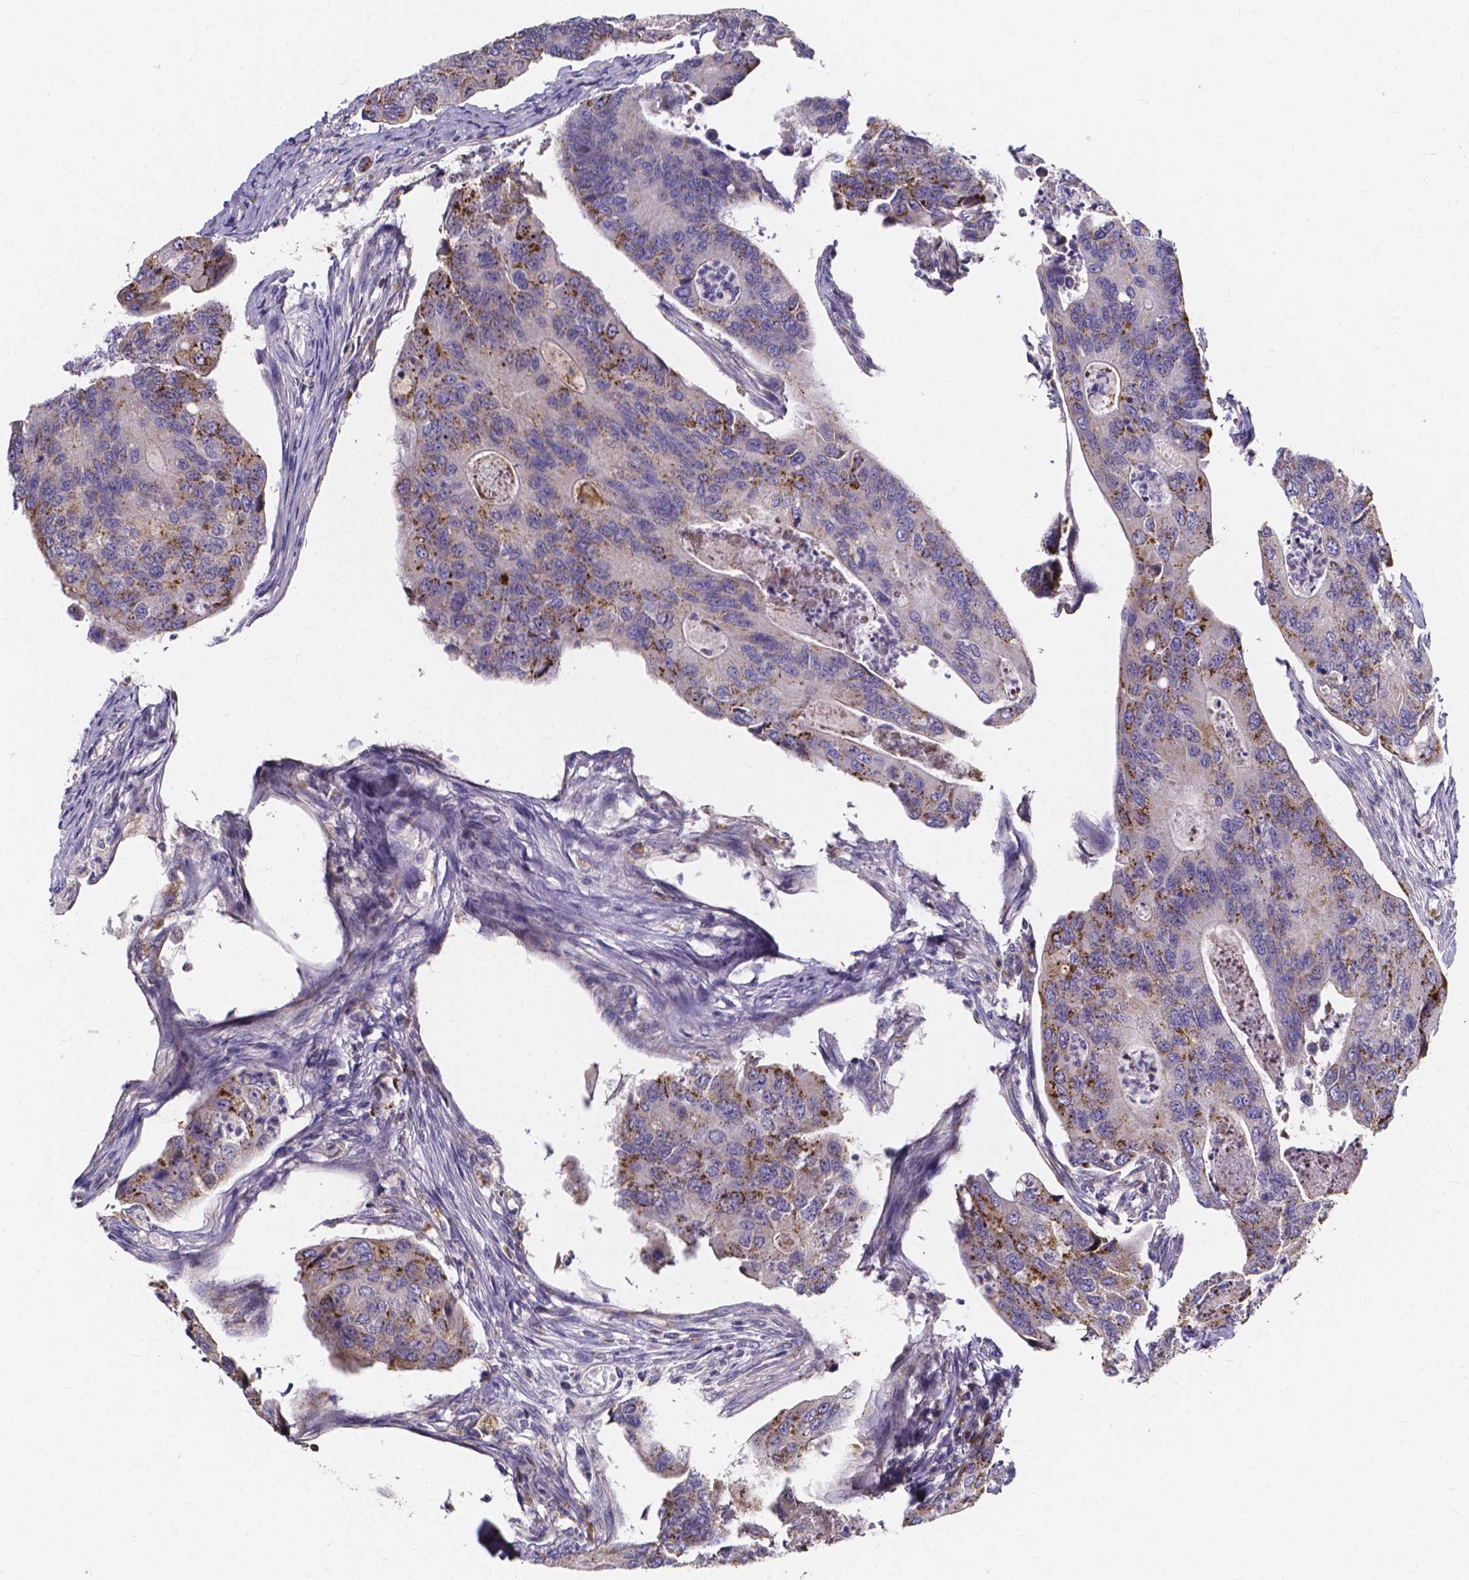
{"staining": {"intensity": "moderate", "quantity": "25%-75%", "location": "cytoplasmic/membranous"}, "tissue": "colorectal cancer", "cell_type": "Tumor cells", "image_type": "cancer", "snomed": [{"axis": "morphology", "description": "Adenocarcinoma, NOS"}, {"axis": "topography", "description": "Colon"}], "caption": "The photomicrograph demonstrates a brown stain indicating the presence of a protein in the cytoplasmic/membranous of tumor cells in colorectal adenocarcinoma. Using DAB (brown) and hematoxylin (blue) stains, captured at high magnification using brightfield microscopy.", "gene": "THEMIS", "patient": {"sex": "female", "age": 67}}